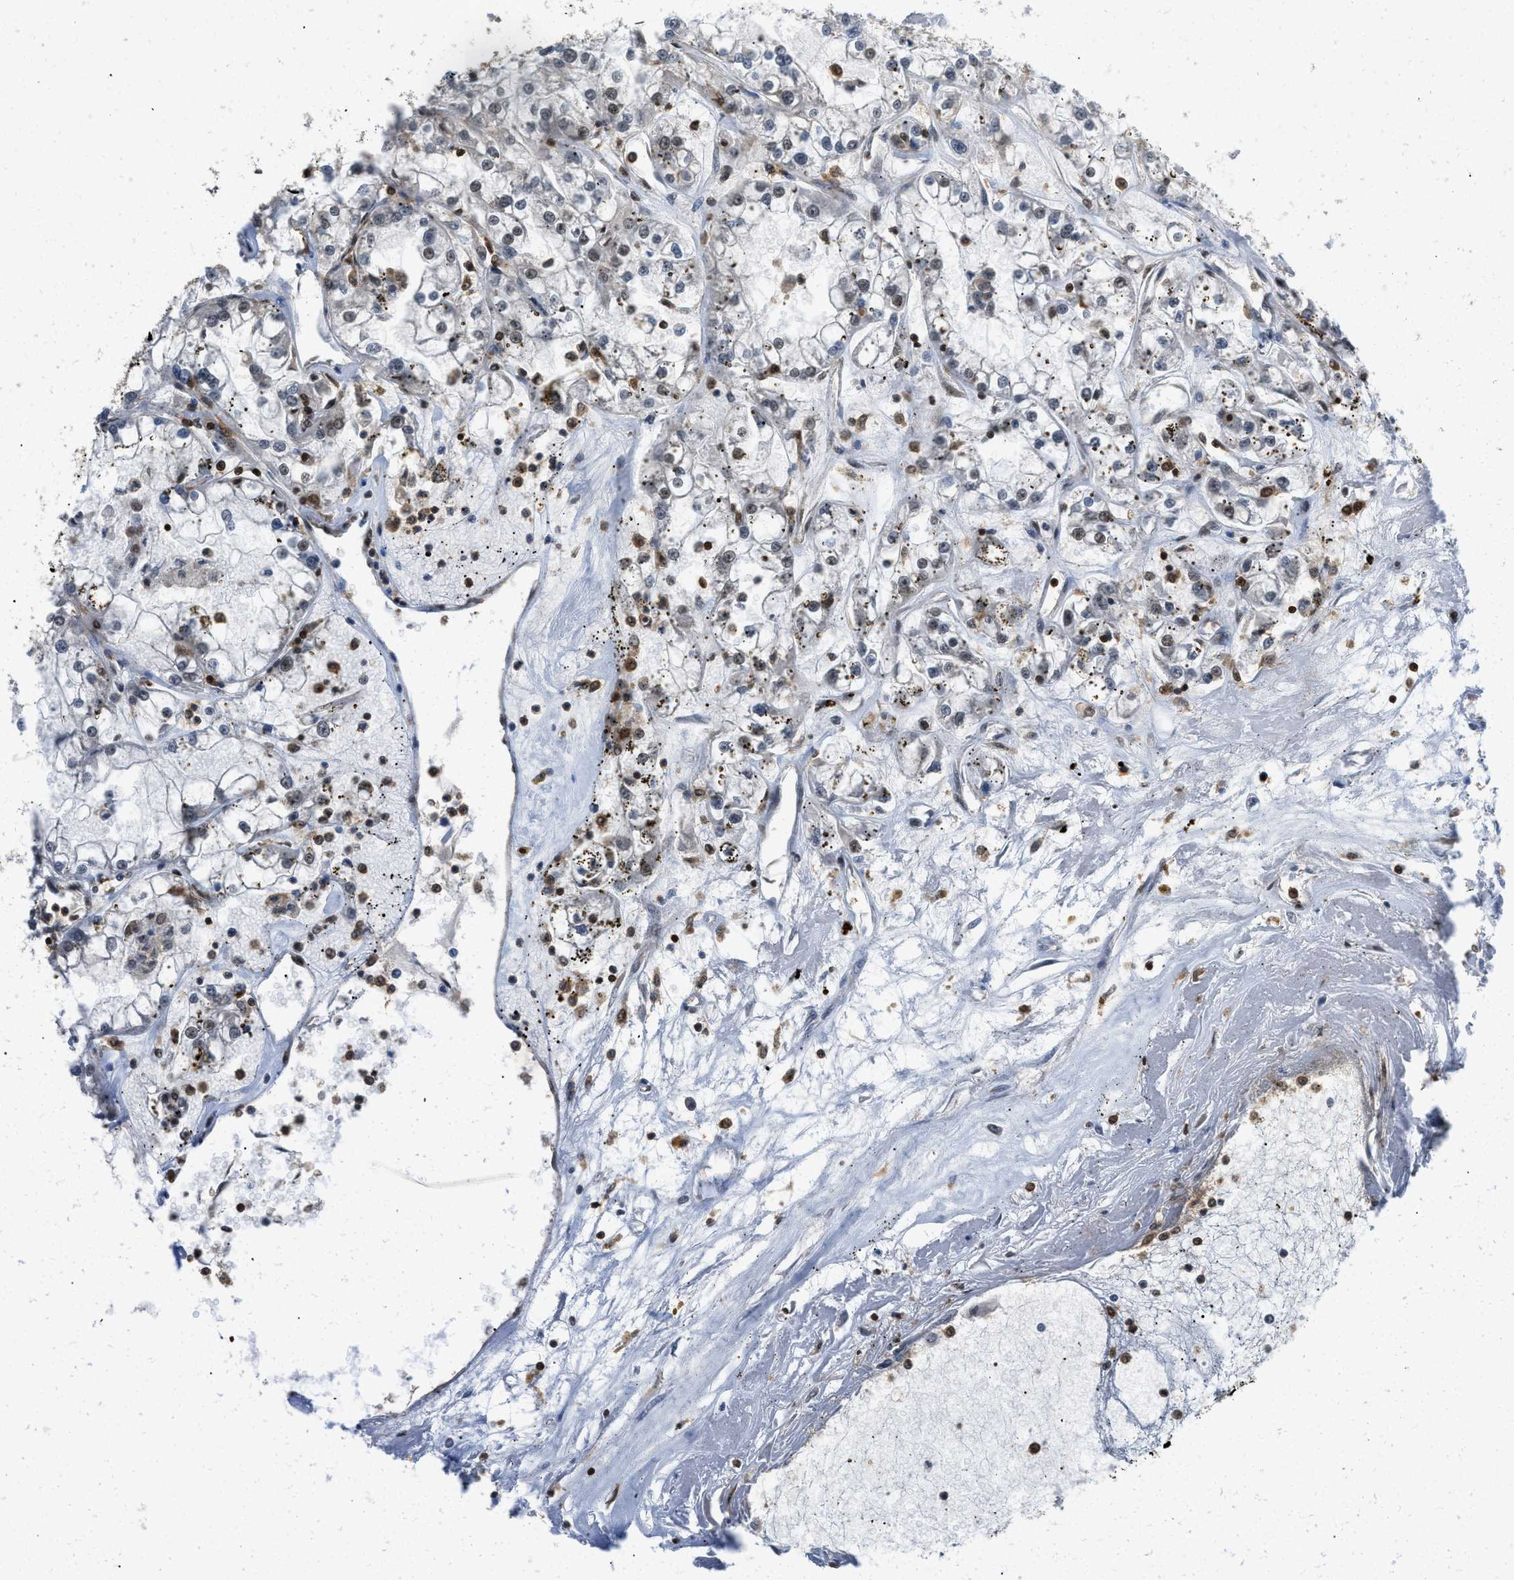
{"staining": {"intensity": "negative", "quantity": "none", "location": "none"}, "tissue": "renal cancer", "cell_type": "Tumor cells", "image_type": "cancer", "snomed": [{"axis": "morphology", "description": "Adenocarcinoma, NOS"}, {"axis": "topography", "description": "Kidney"}], "caption": "IHC image of neoplastic tissue: adenocarcinoma (renal) stained with DAB (3,3'-diaminobenzidine) displays no significant protein positivity in tumor cells. (Immunohistochemistry (ihc), brightfield microscopy, high magnification).", "gene": "ATF7IP", "patient": {"sex": "female", "age": 52}}